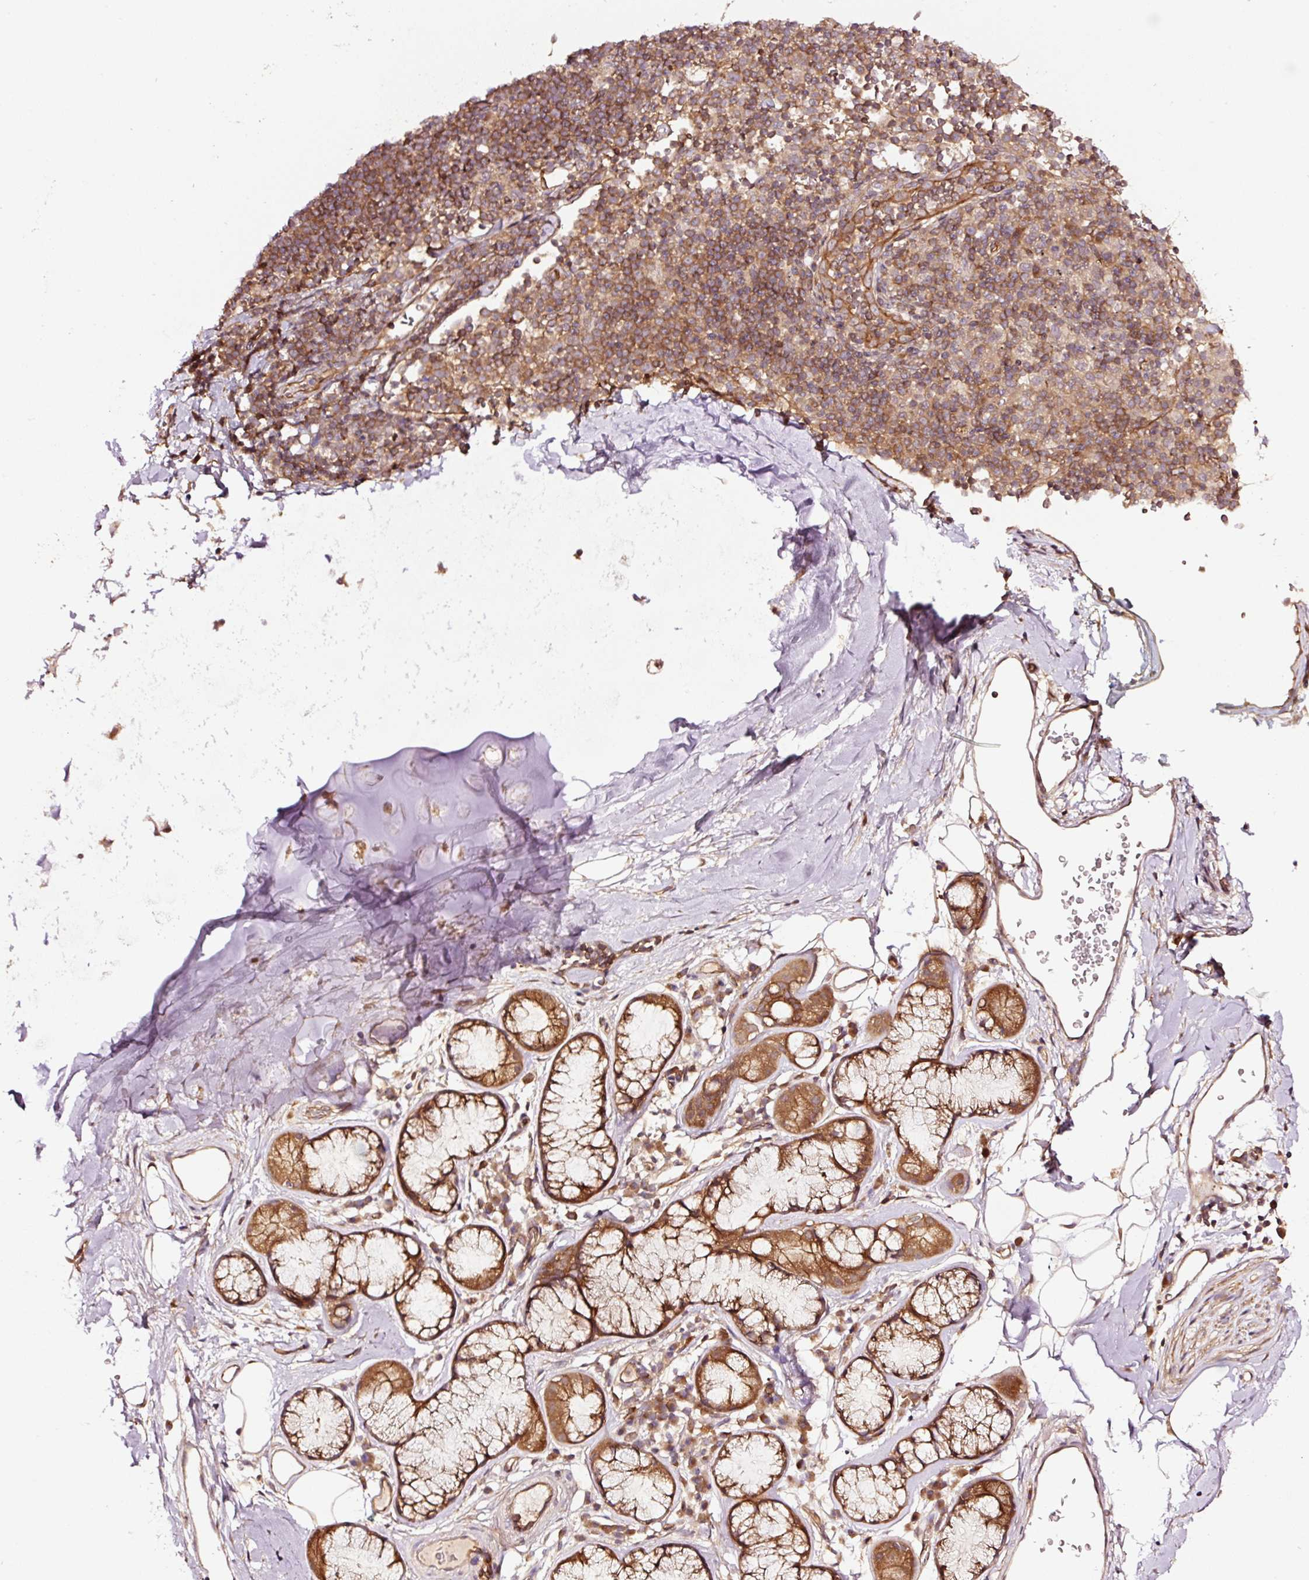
{"staining": {"intensity": "moderate", "quantity": "<25%", "location": "cytoplasmic/membranous"}, "tissue": "adipose tissue", "cell_type": "Adipocytes", "image_type": "normal", "snomed": [{"axis": "morphology", "description": "Normal tissue, NOS"}, {"axis": "topography", "description": "Cartilage tissue"}, {"axis": "topography", "description": "Bronchus"}], "caption": "Adipose tissue stained with DAB (3,3'-diaminobenzidine) immunohistochemistry (IHC) reveals low levels of moderate cytoplasmic/membranous staining in about <25% of adipocytes.", "gene": "METAP1", "patient": {"sex": "male", "age": 58}}